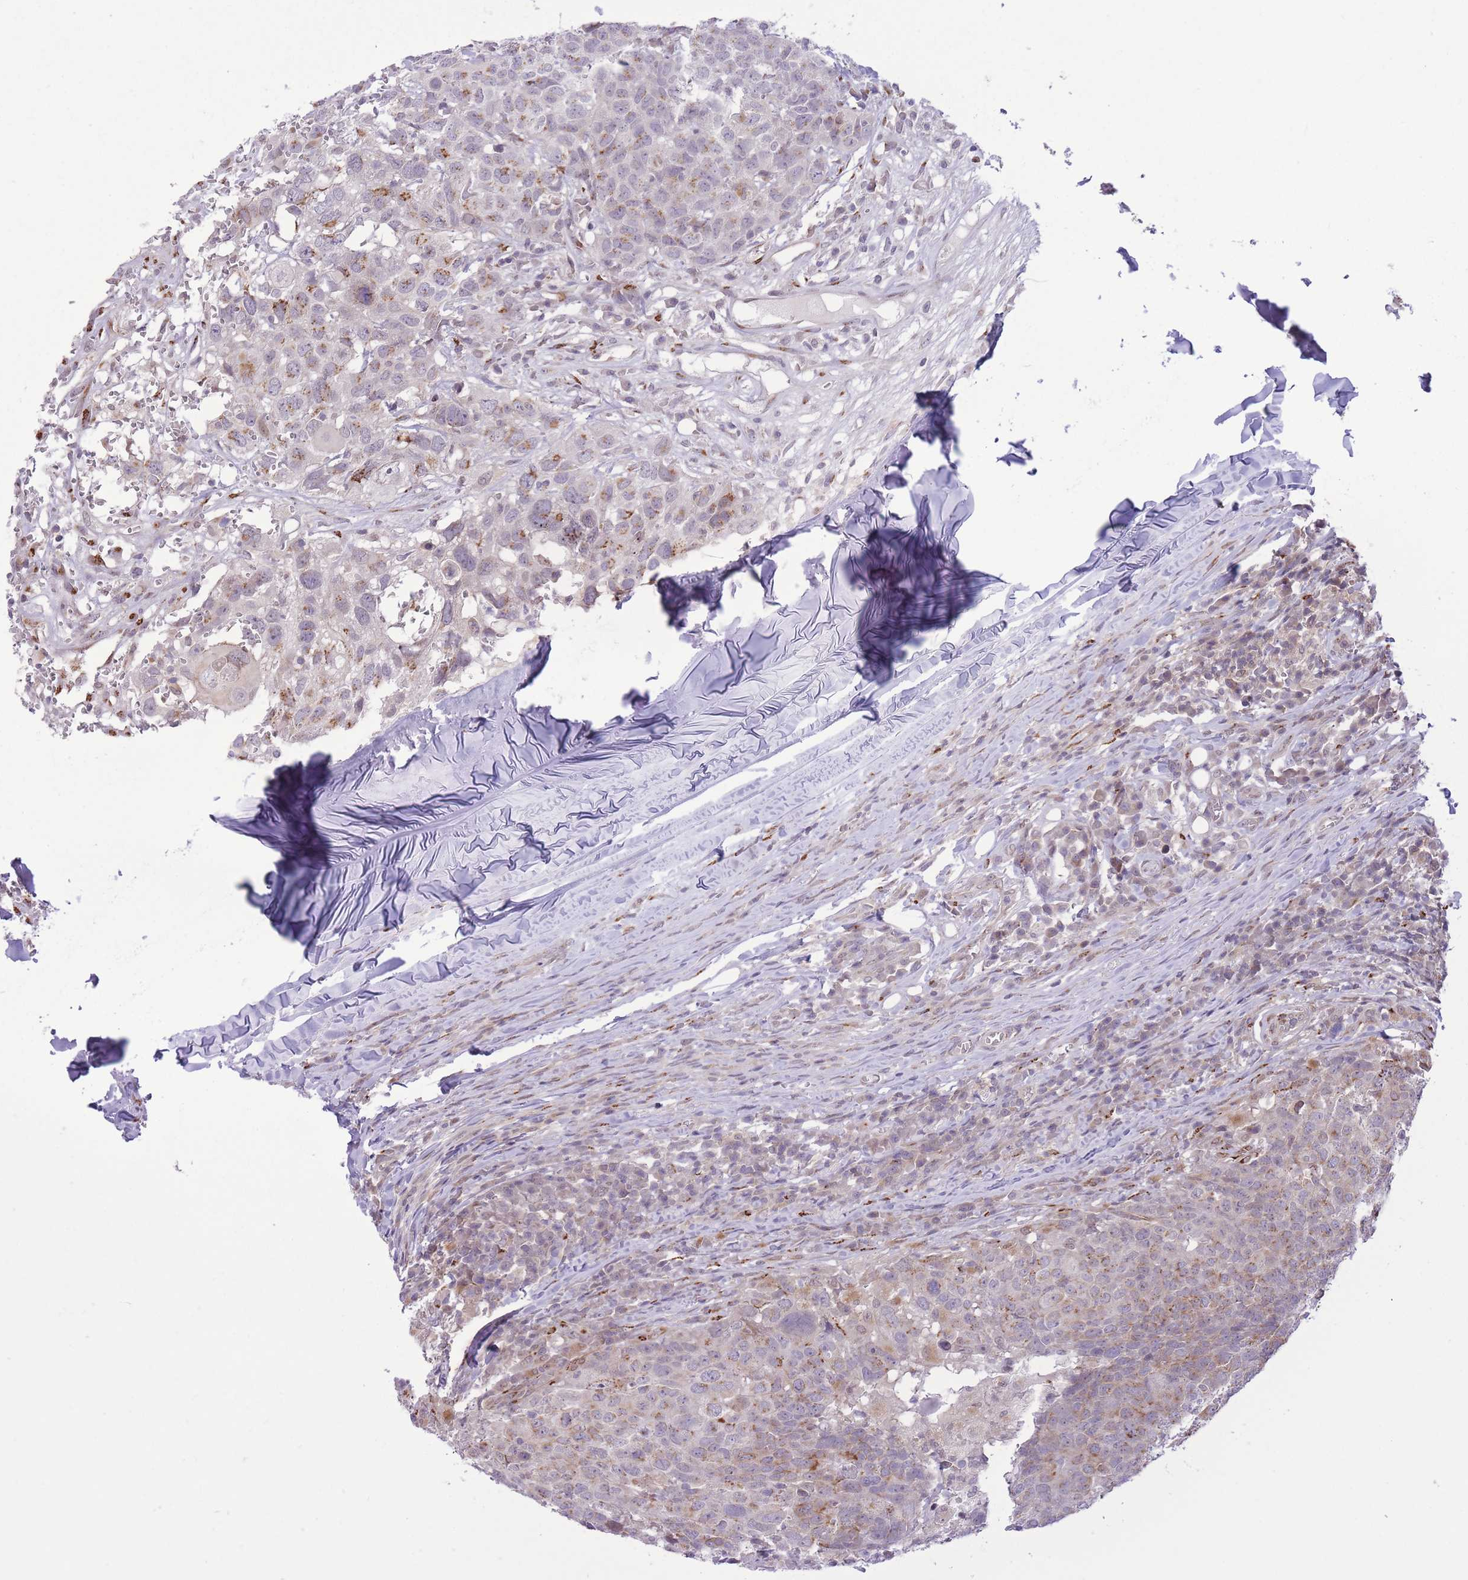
{"staining": {"intensity": "moderate", "quantity": "<25%", "location": "cytoplasmic/membranous"}, "tissue": "head and neck cancer", "cell_type": "Tumor cells", "image_type": "cancer", "snomed": [{"axis": "morphology", "description": "Normal tissue, NOS"}, {"axis": "morphology", "description": "Squamous cell carcinoma, NOS"}, {"axis": "topography", "description": "Skeletal muscle"}, {"axis": "topography", "description": "Vascular tissue"}, {"axis": "topography", "description": "Peripheral nerve tissue"}, {"axis": "topography", "description": "Head-Neck"}], "caption": "A photomicrograph showing moderate cytoplasmic/membranous positivity in approximately <25% of tumor cells in squamous cell carcinoma (head and neck), as visualized by brown immunohistochemical staining.", "gene": "ZBED5", "patient": {"sex": "male", "age": 66}}